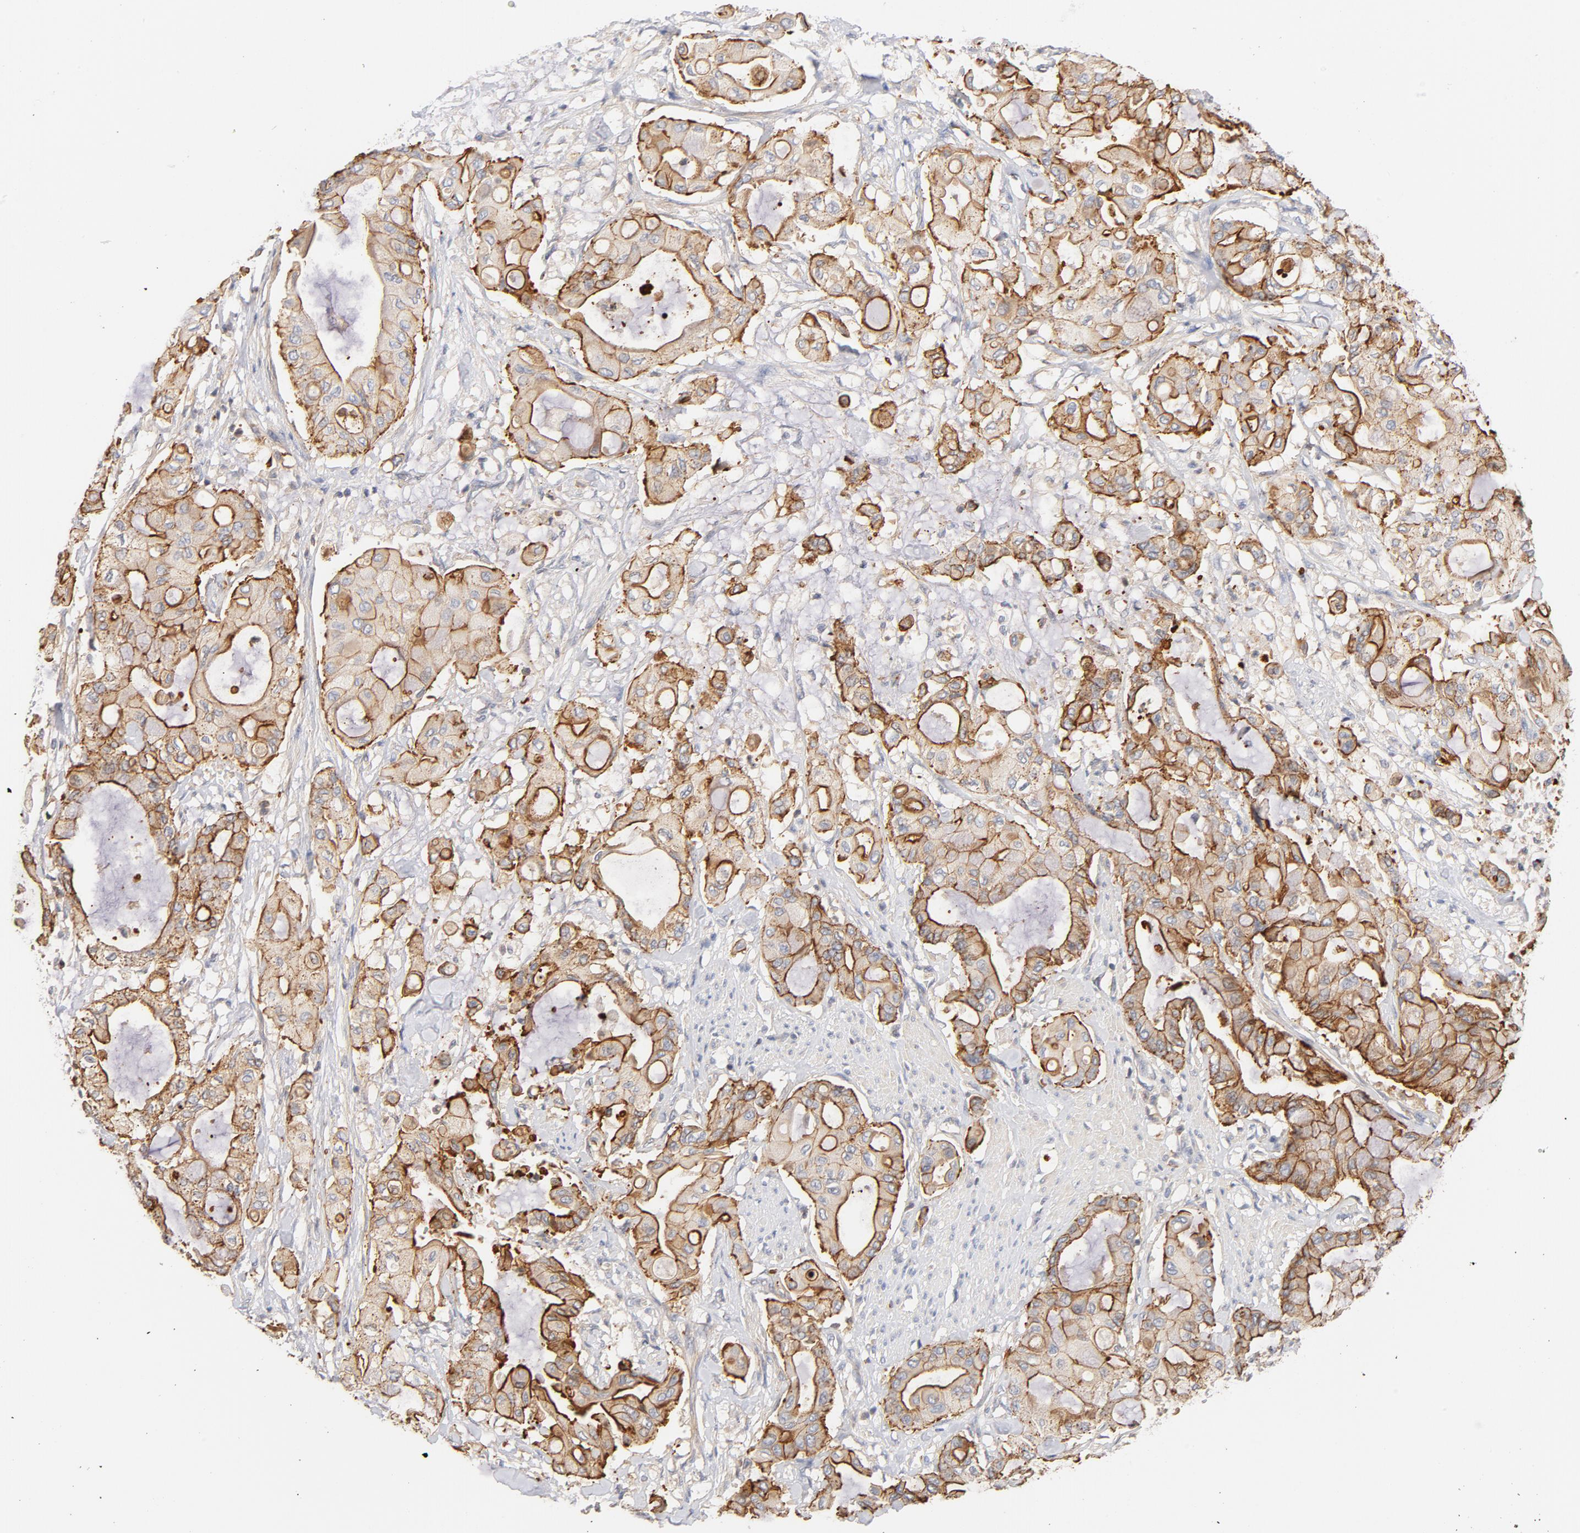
{"staining": {"intensity": "weak", "quantity": ">75%", "location": "cytoplasmic/membranous"}, "tissue": "pancreatic cancer", "cell_type": "Tumor cells", "image_type": "cancer", "snomed": [{"axis": "morphology", "description": "Adenocarcinoma, NOS"}, {"axis": "morphology", "description": "Adenocarcinoma, metastatic, NOS"}, {"axis": "topography", "description": "Lymph node"}, {"axis": "topography", "description": "Pancreas"}, {"axis": "topography", "description": "Duodenum"}], "caption": "The photomicrograph displays a brown stain indicating the presence of a protein in the cytoplasmic/membranous of tumor cells in pancreatic cancer (metastatic adenocarcinoma).", "gene": "STRN3", "patient": {"sex": "female", "age": 64}}